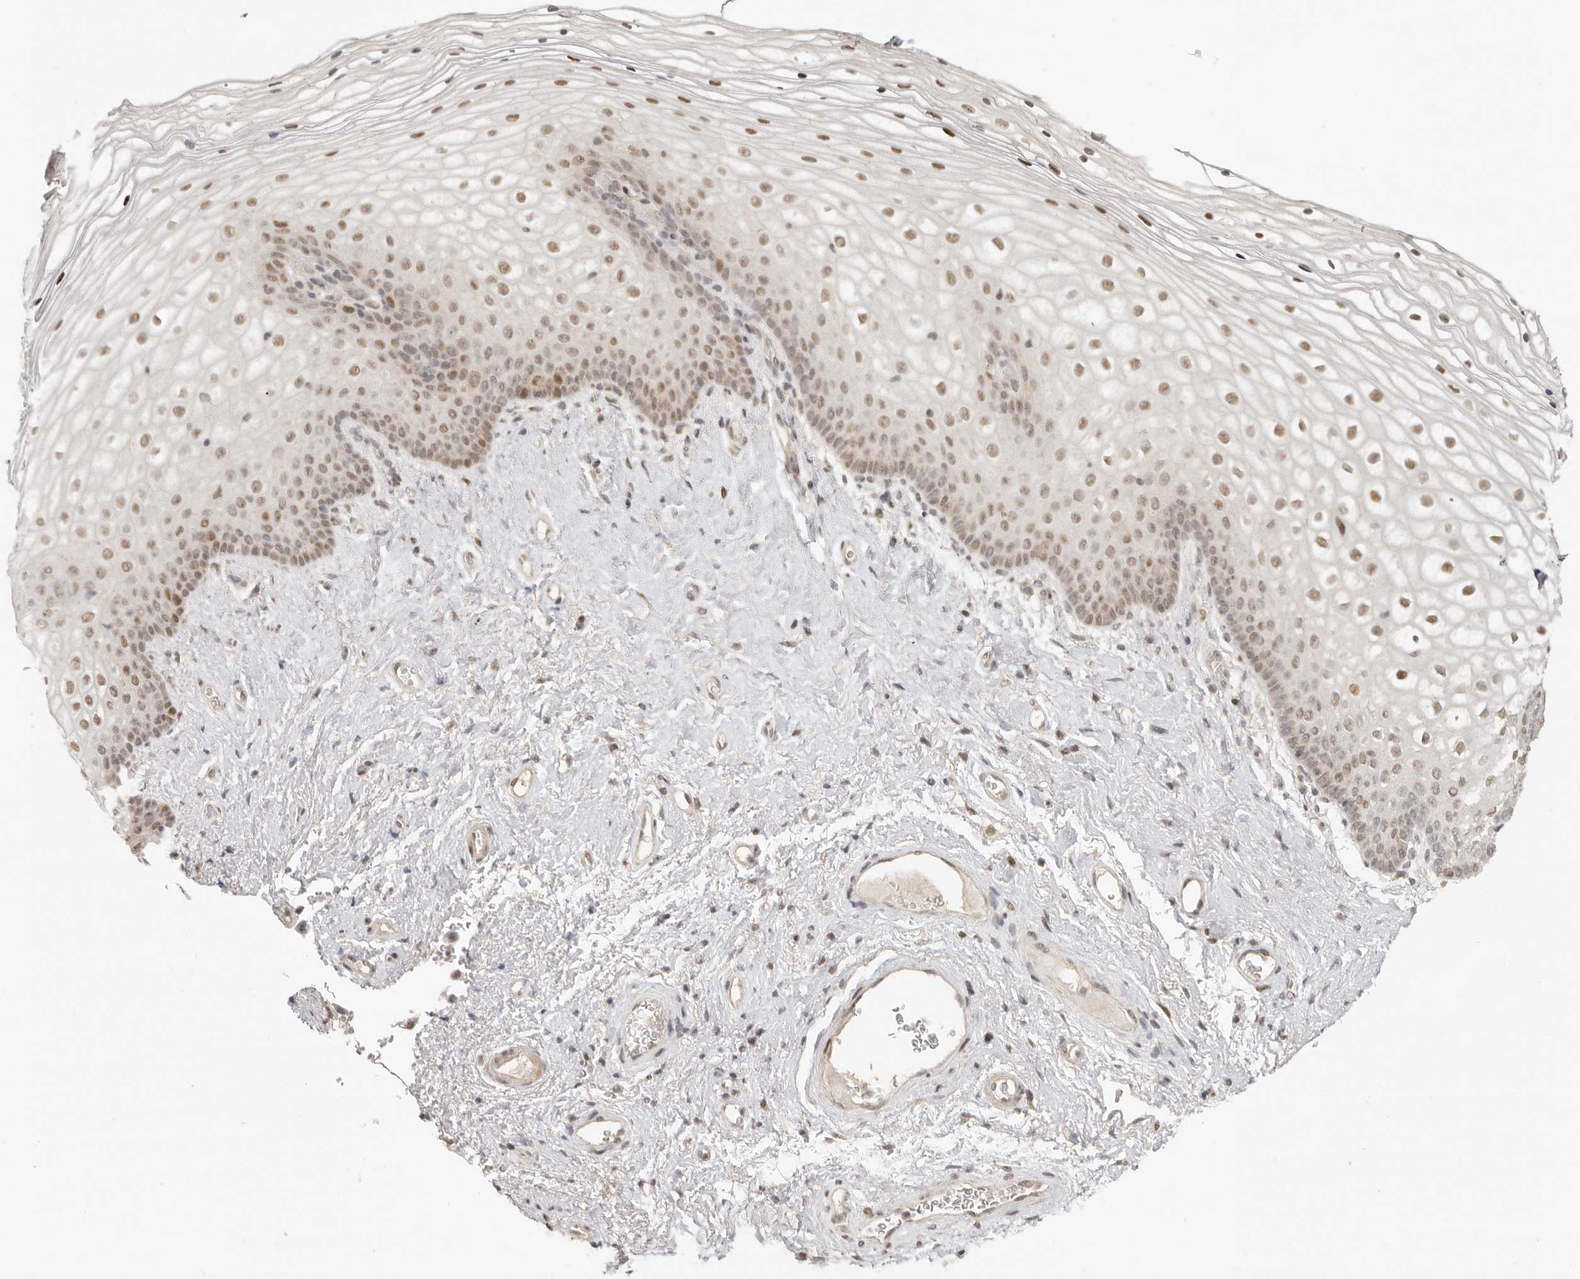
{"staining": {"intensity": "moderate", "quantity": ">75%", "location": "nuclear"}, "tissue": "vagina", "cell_type": "Squamous epithelial cells", "image_type": "normal", "snomed": [{"axis": "morphology", "description": "Normal tissue, NOS"}, {"axis": "topography", "description": "Vagina"}], "caption": "Immunohistochemical staining of benign vagina displays >75% levels of moderate nuclear protein positivity in about >75% of squamous epithelial cells. (DAB (3,3'-diaminobenzidine) IHC with brightfield microscopy, high magnification).", "gene": "GPBP1L1", "patient": {"sex": "female", "age": 60}}